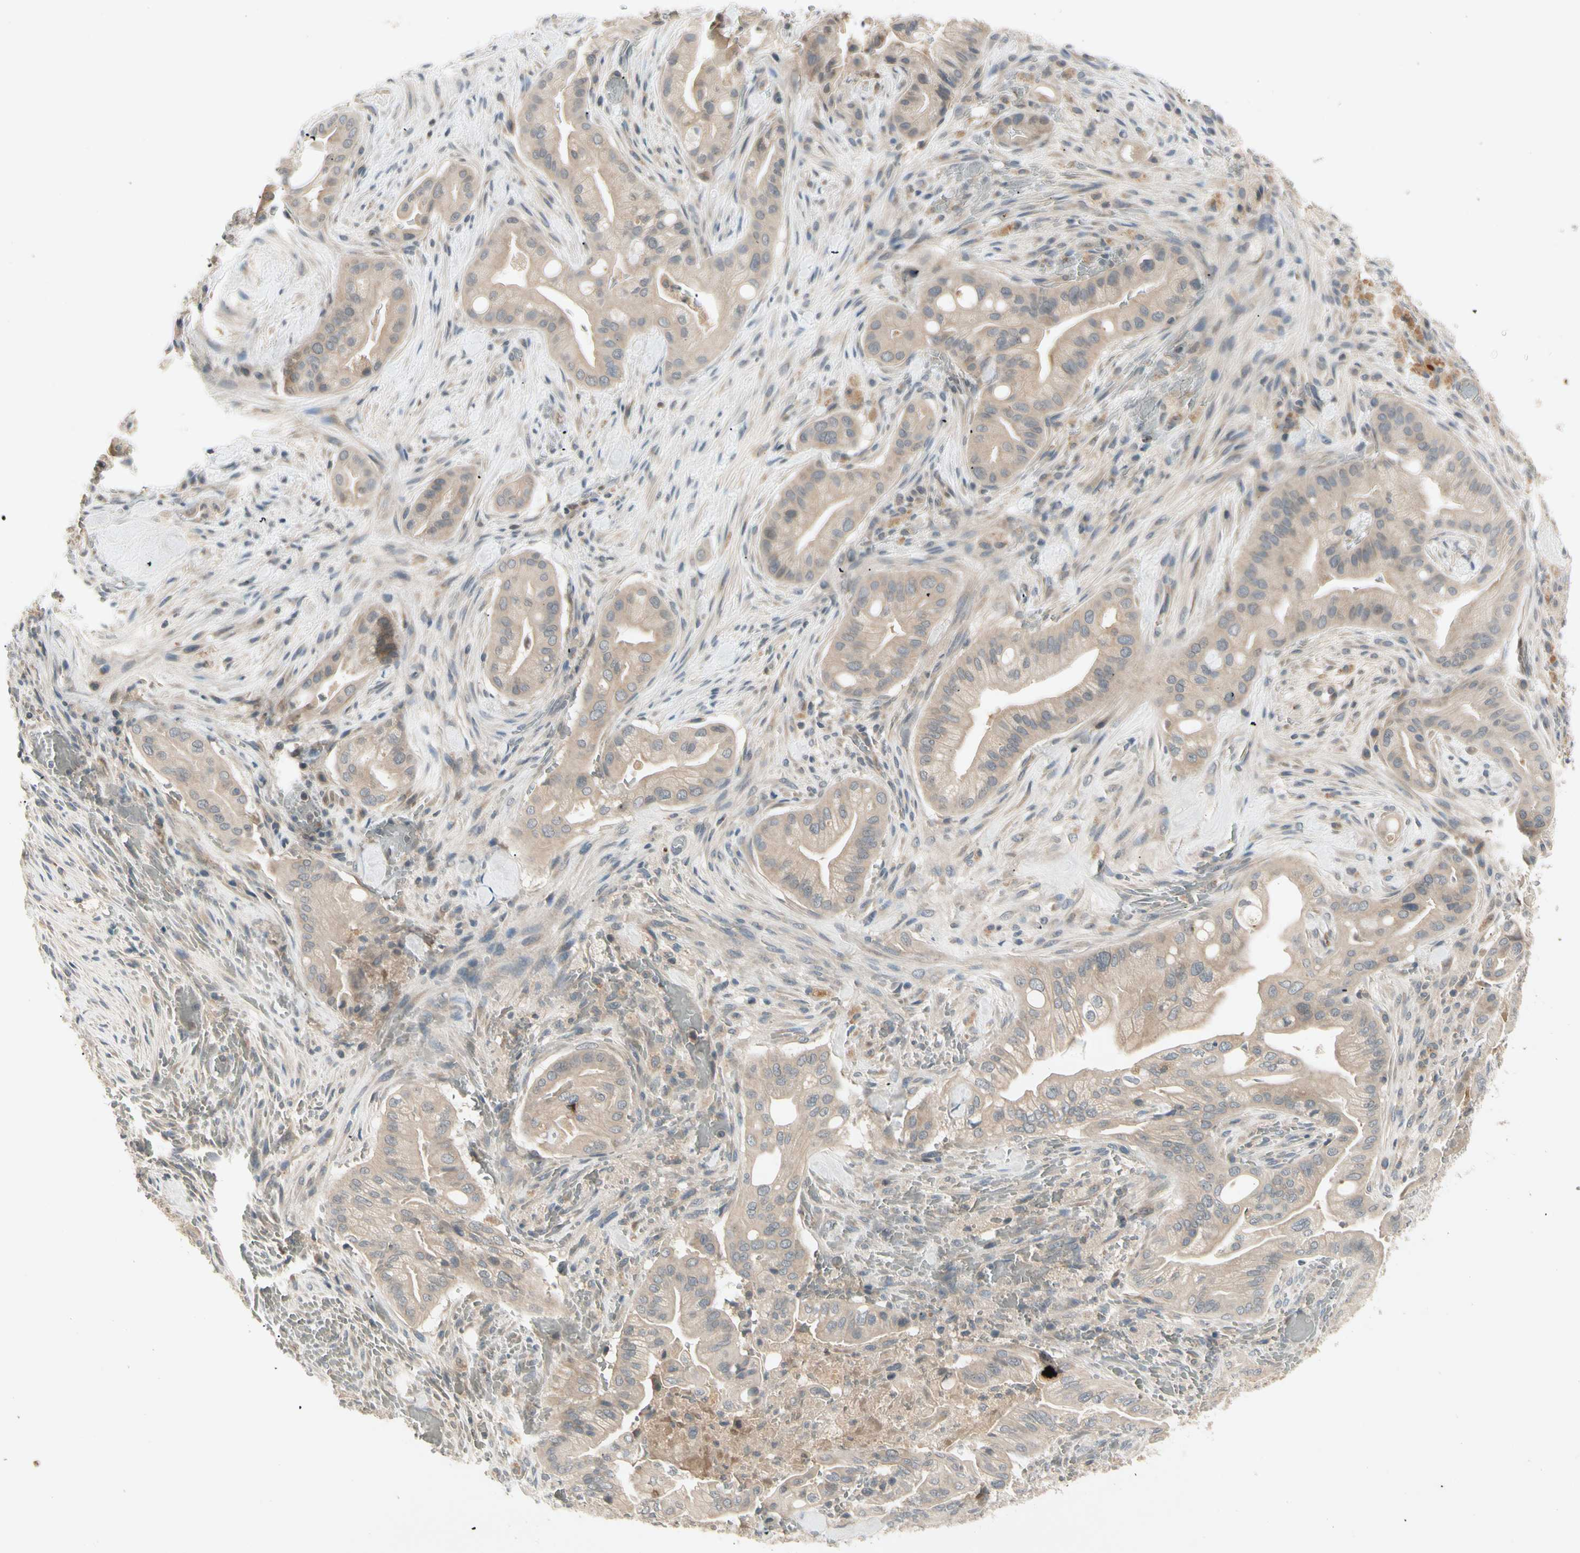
{"staining": {"intensity": "weak", "quantity": ">75%", "location": "cytoplasmic/membranous"}, "tissue": "liver cancer", "cell_type": "Tumor cells", "image_type": "cancer", "snomed": [{"axis": "morphology", "description": "Cholangiocarcinoma"}, {"axis": "topography", "description": "Liver"}], "caption": "This micrograph exhibits cholangiocarcinoma (liver) stained with IHC to label a protein in brown. The cytoplasmic/membranous of tumor cells show weak positivity for the protein. Nuclei are counter-stained blue.", "gene": "CCL4", "patient": {"sex": "female", "age": 68}}